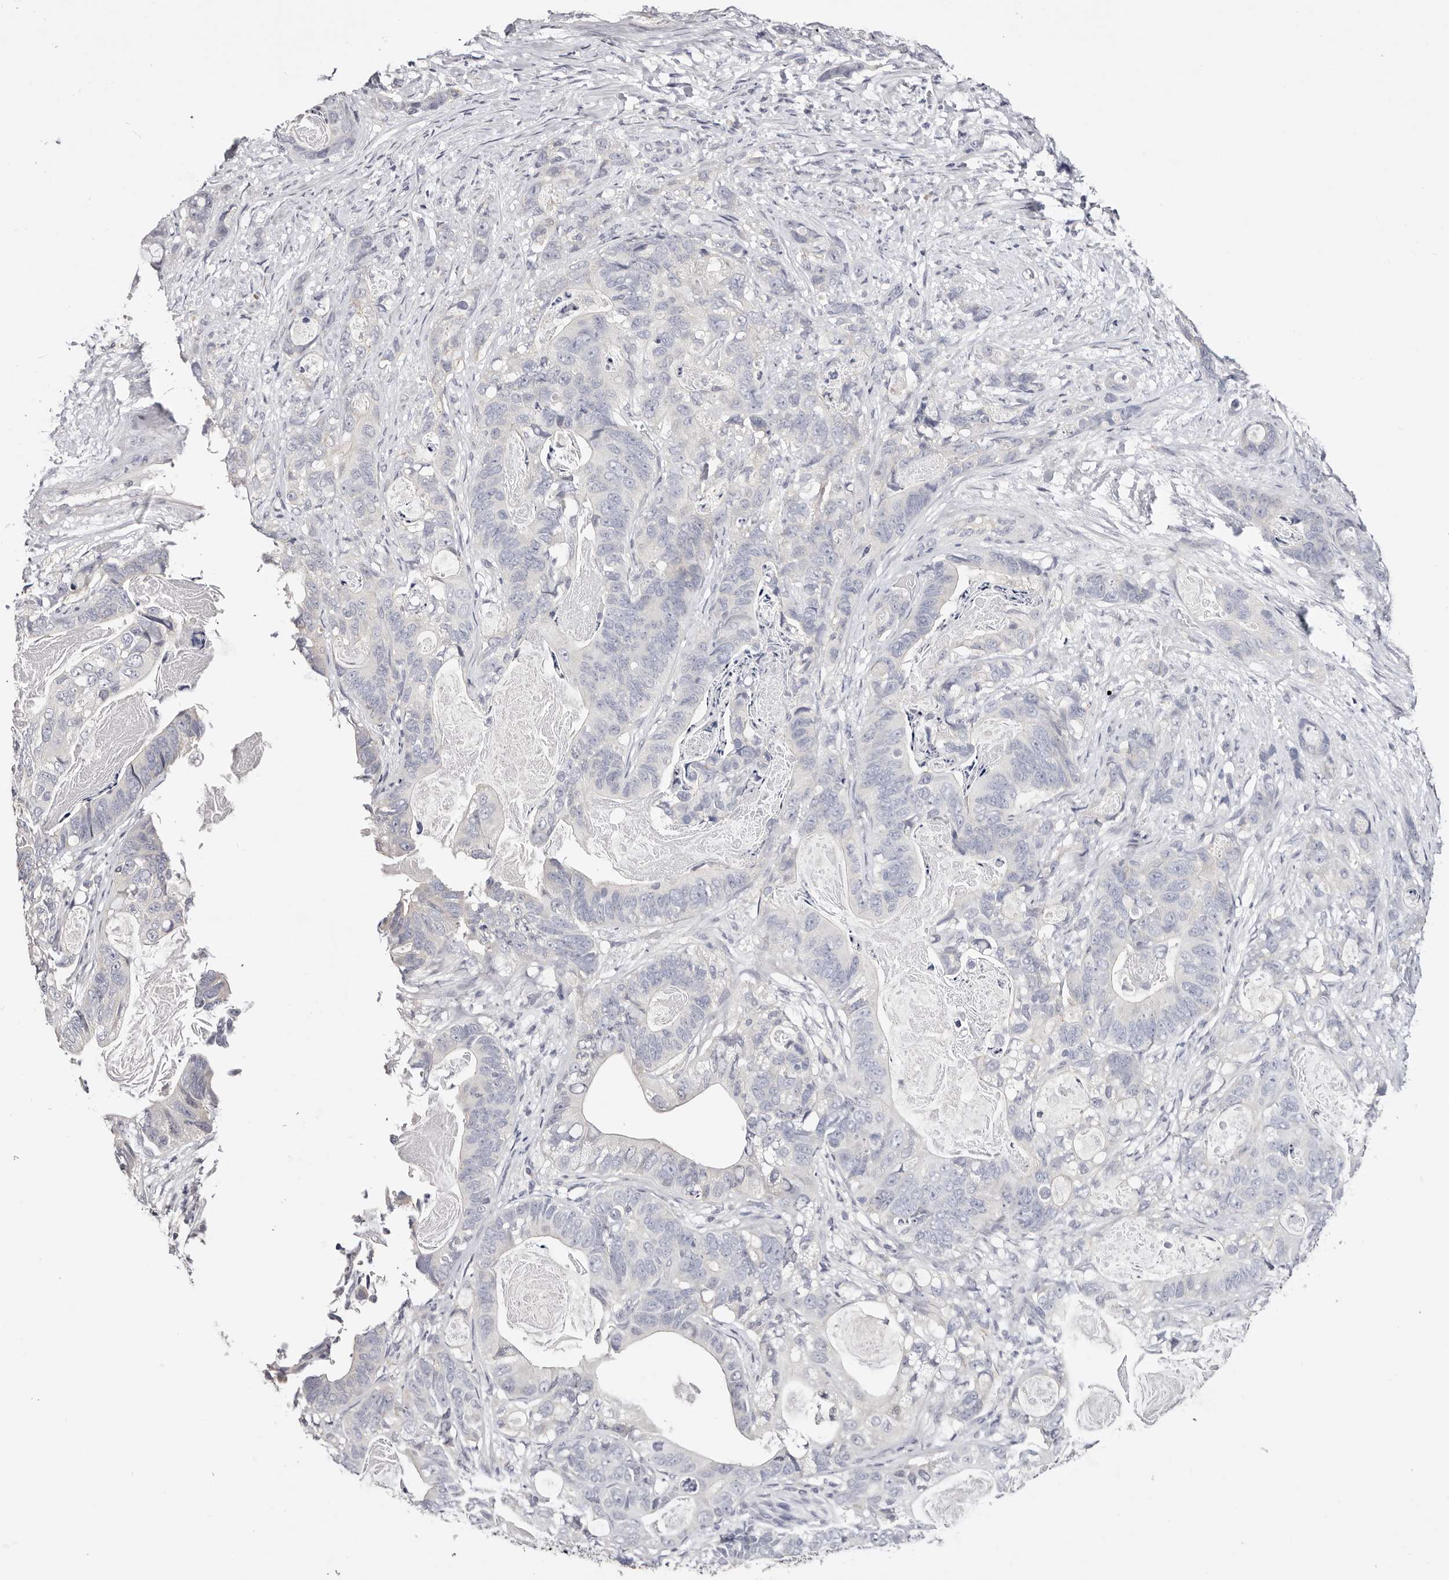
{"staining": {"intensity": "negative", "quantity": "none", "location": "none"}, "tissue": "stomach cancer", "cell_type": "Tumor cells", "image_type": "cancer", "snomed": [{"axis": "morphology", "description": "Normal tissue, NOS"}, {"axis": "morphology", "description": "Adenocarcinoma, NOS"}, {"axis": "topography", "description": "Stomach"}], "caption": "Human adenocarcinoma (stomach) stained for a protein using immunohistochemistry (IHC) reveals no positivity in tumor cells.", "gene": "ROM1", "patient": {"sex": "female", "age": 89}}